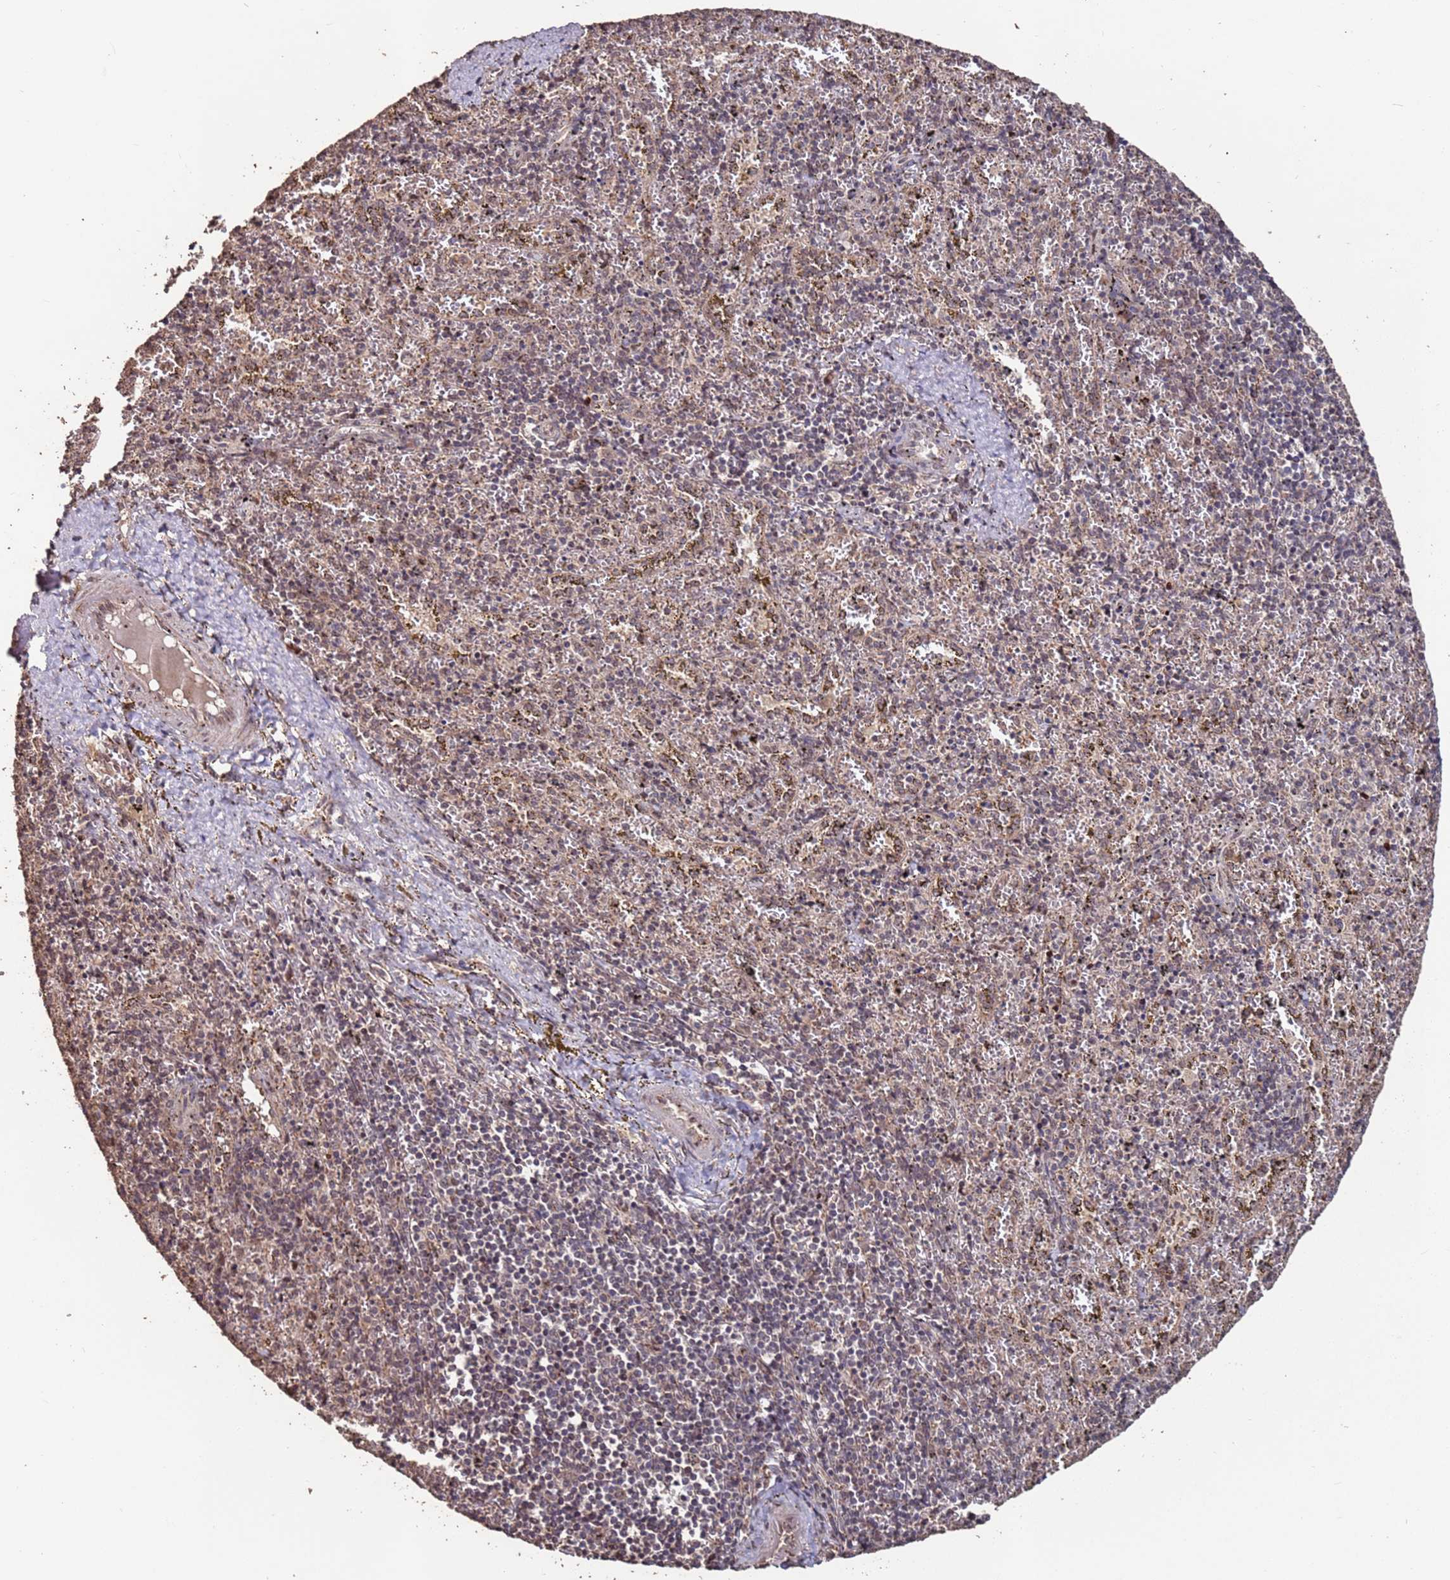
{"staining": {"intensity": "weak", "quantity": "<25%", "location": "cytoplasmic/membranous"}, "tissue": "spleen", "cell_type": "Cells in red pulp", "image_type": "normal", "snomed": [{"axis": "morphology", "description": "Normal tissue, NOS"}, {"axis": "topography", "description": "Spleen"}], "caption": "This is a micrograph of IHC staining of normal spleen, which shows no expression in cells in red pulp. (DAB (3,3'-diaminobenzidine) IHC with hematoxylin counter stain).", "gene": "PRR7", "patient": {"sex": "male", "age": 11}}